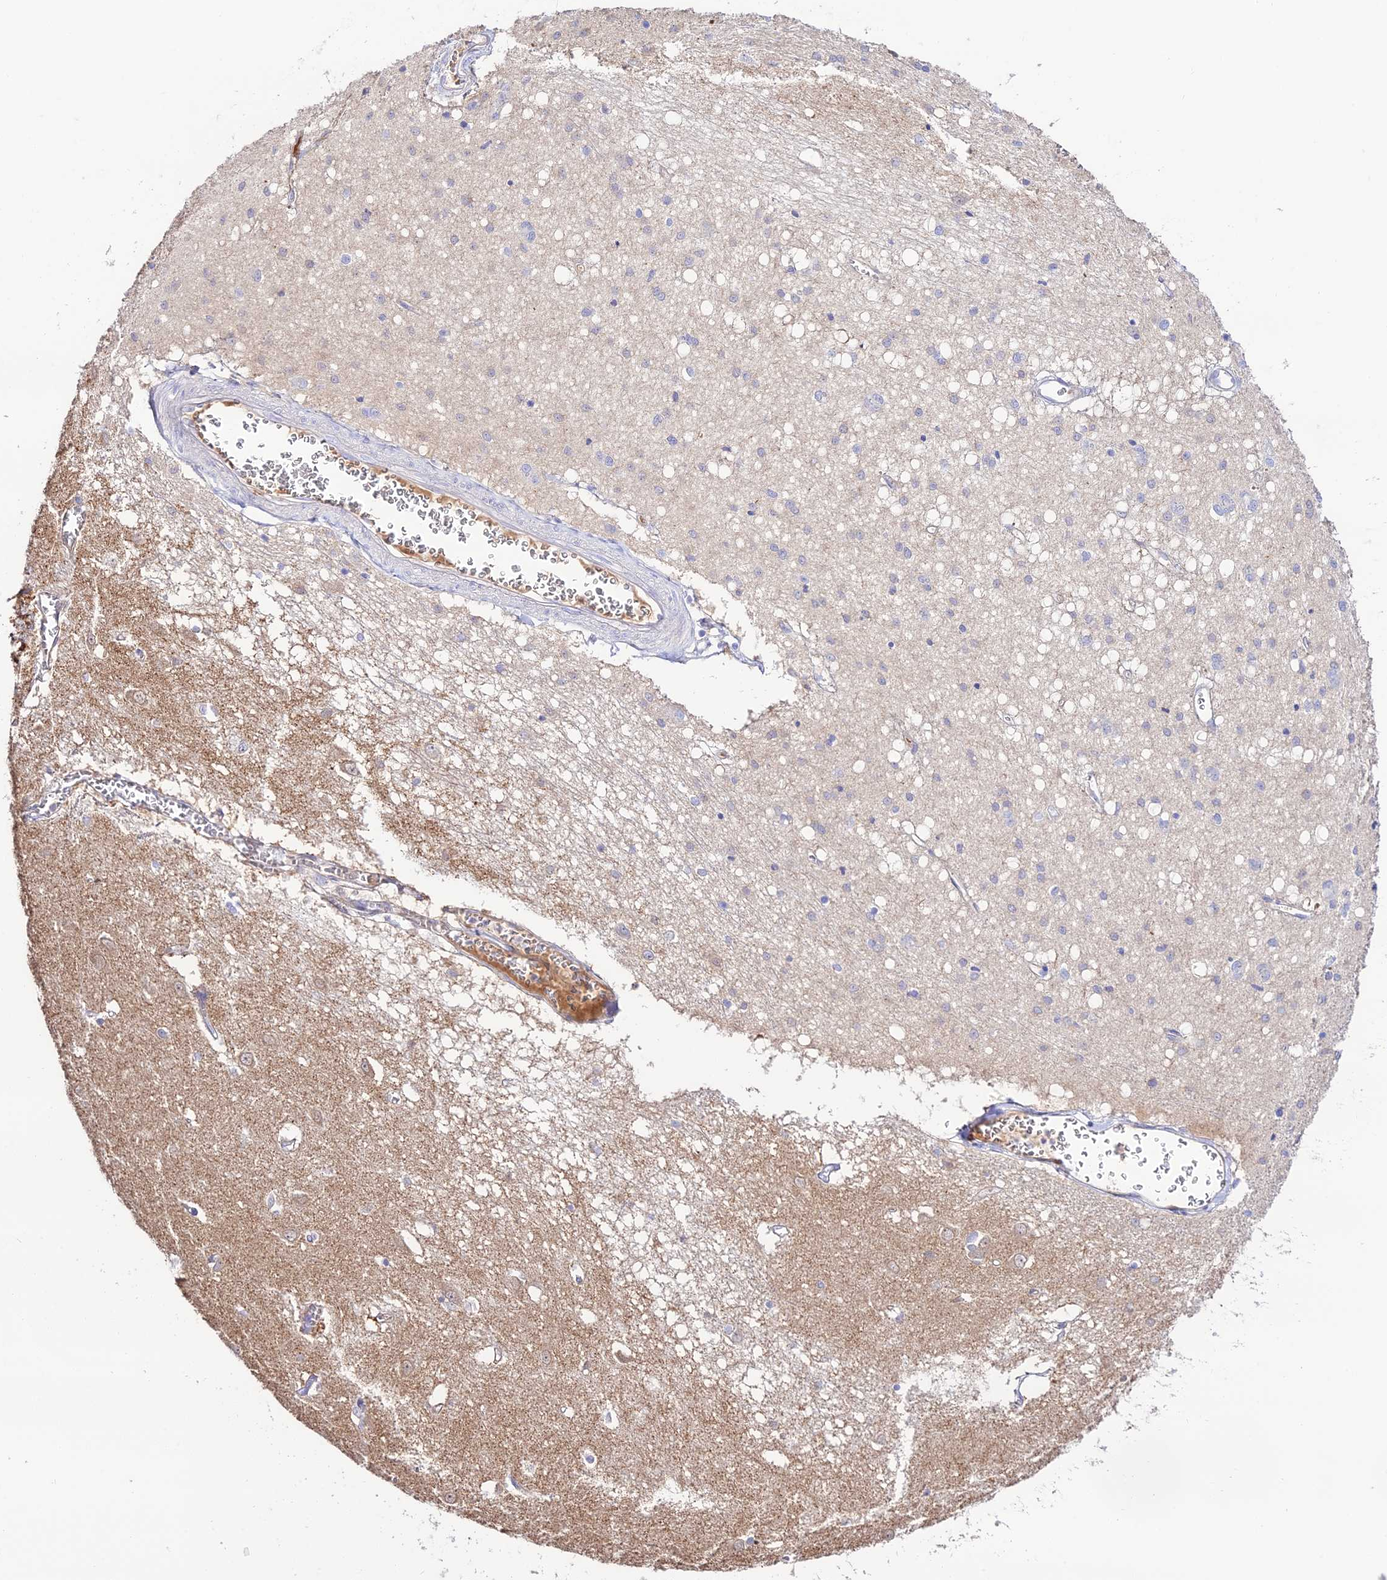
{"staining": {"intensity": "negative", "quantity": "none", "location": "none"}, "tissue": "caudate", "cell_type": "Glial cells", "image_type": "normal", "snomed": [{"axis": "morphology", "description": "Normal tissue, NOS"}, {"axis": "topography", "description": "Lateral ventricle wall"}], "caption": "Glial cells are negative for protein expression in normal human caudate. The staining was performed using DAB to visualize the protein expression in brown, while the nuclei were stained in blue with hematoxylin (Magnification: 20x).", "gene": "NLRP9", "patient": {"sex": "male", "age": 37}}